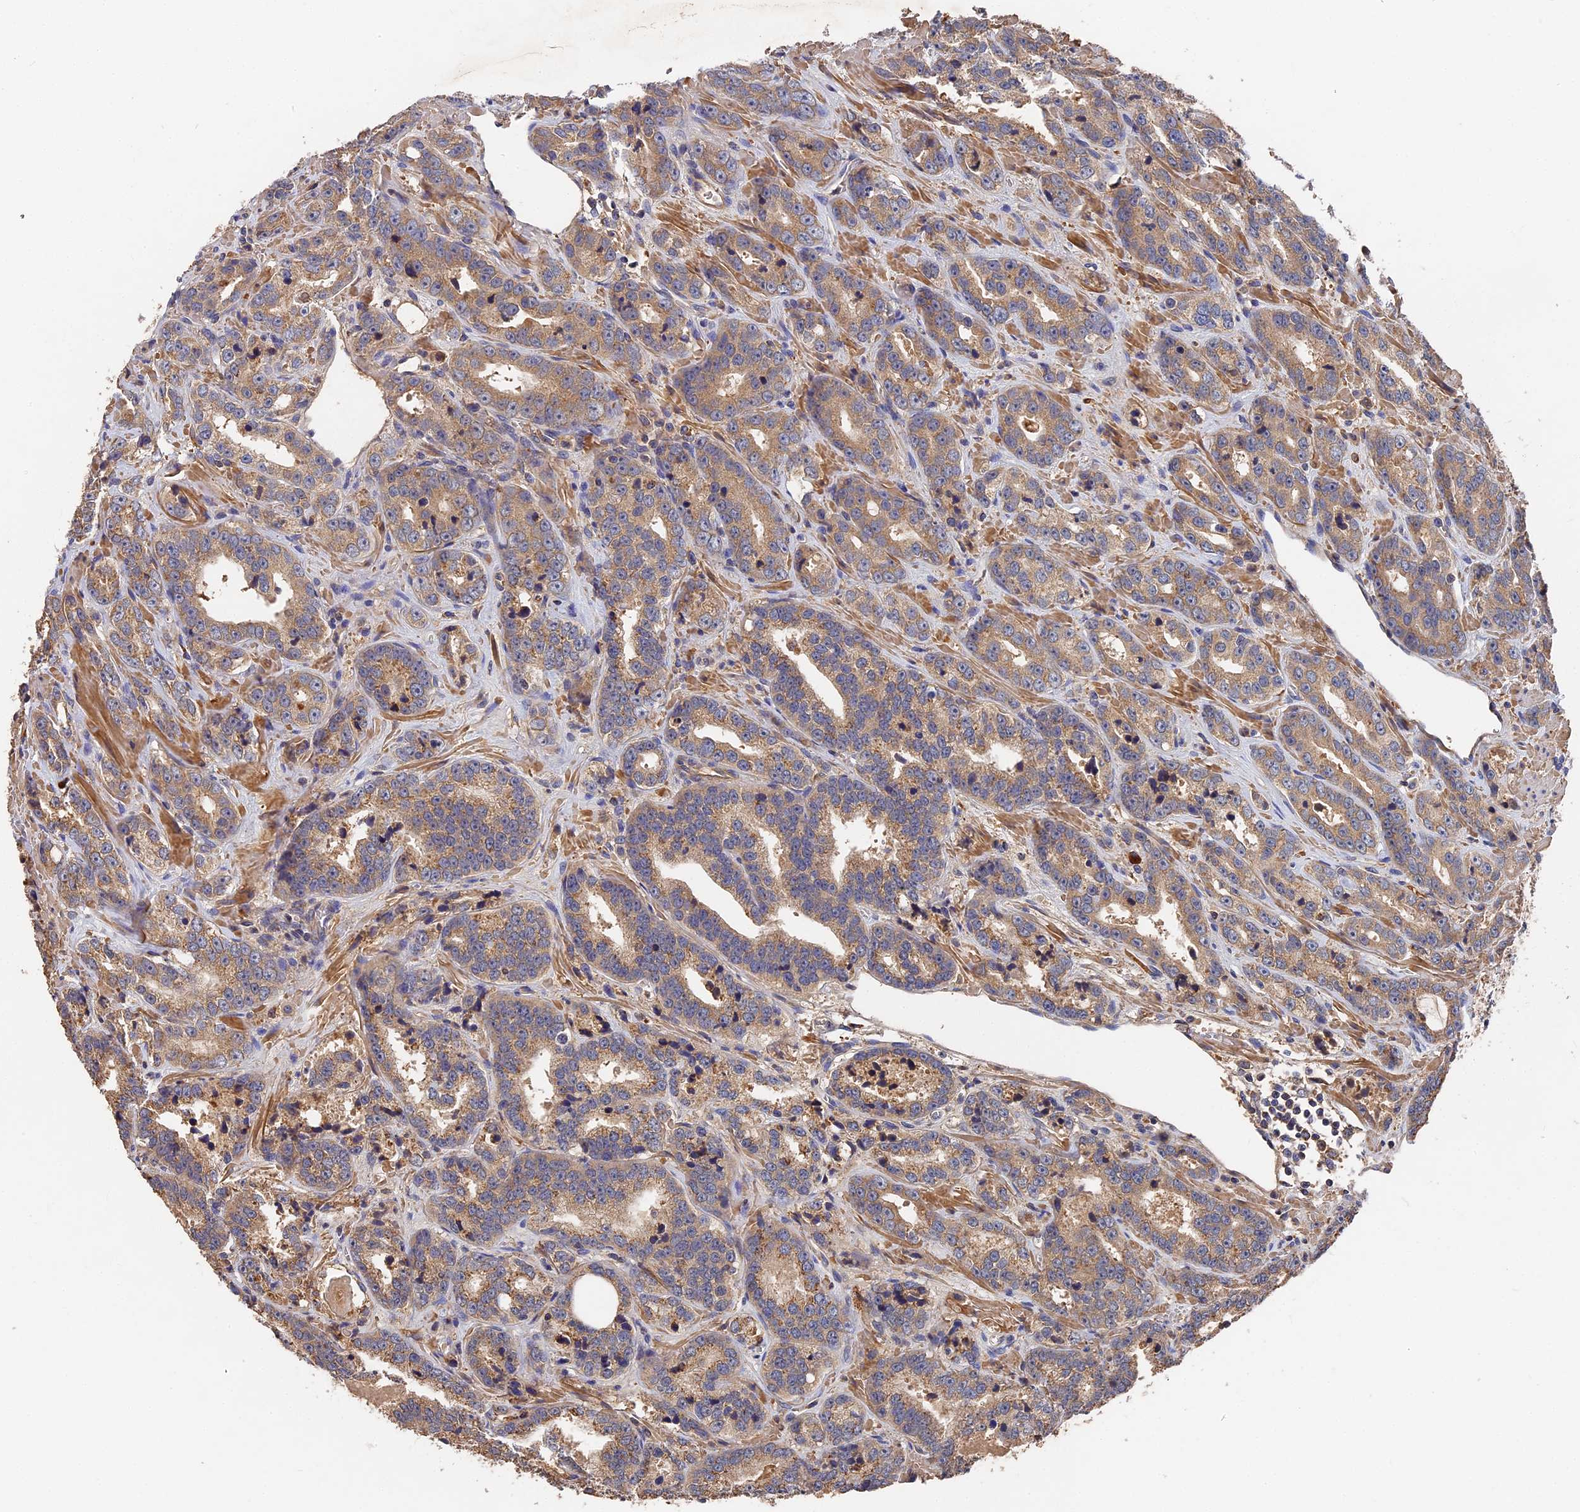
{"staining": {"intensity": "moderate", "quantity": ">75%", "location": "cytoplasmic/membranous"}, "tissue": "prostate cancer", "cell_type": "Tumor cells", "image_type": "cancer", "snomed": [{"axis": "morphology", "description": "Adenocarcinoma, High grade"}, {"axis": "topography", "description": "Prostate"}], "caption": "Adenocarcinoma (high-grade) (prostate) tissue exhibits moderate cytoplasmic/membranous expression in approximately >75% of tumor cells, visualized by immunohistochemistry.", "gene": "DHRS11", "patient": {"sex": "male", "age": 62}}